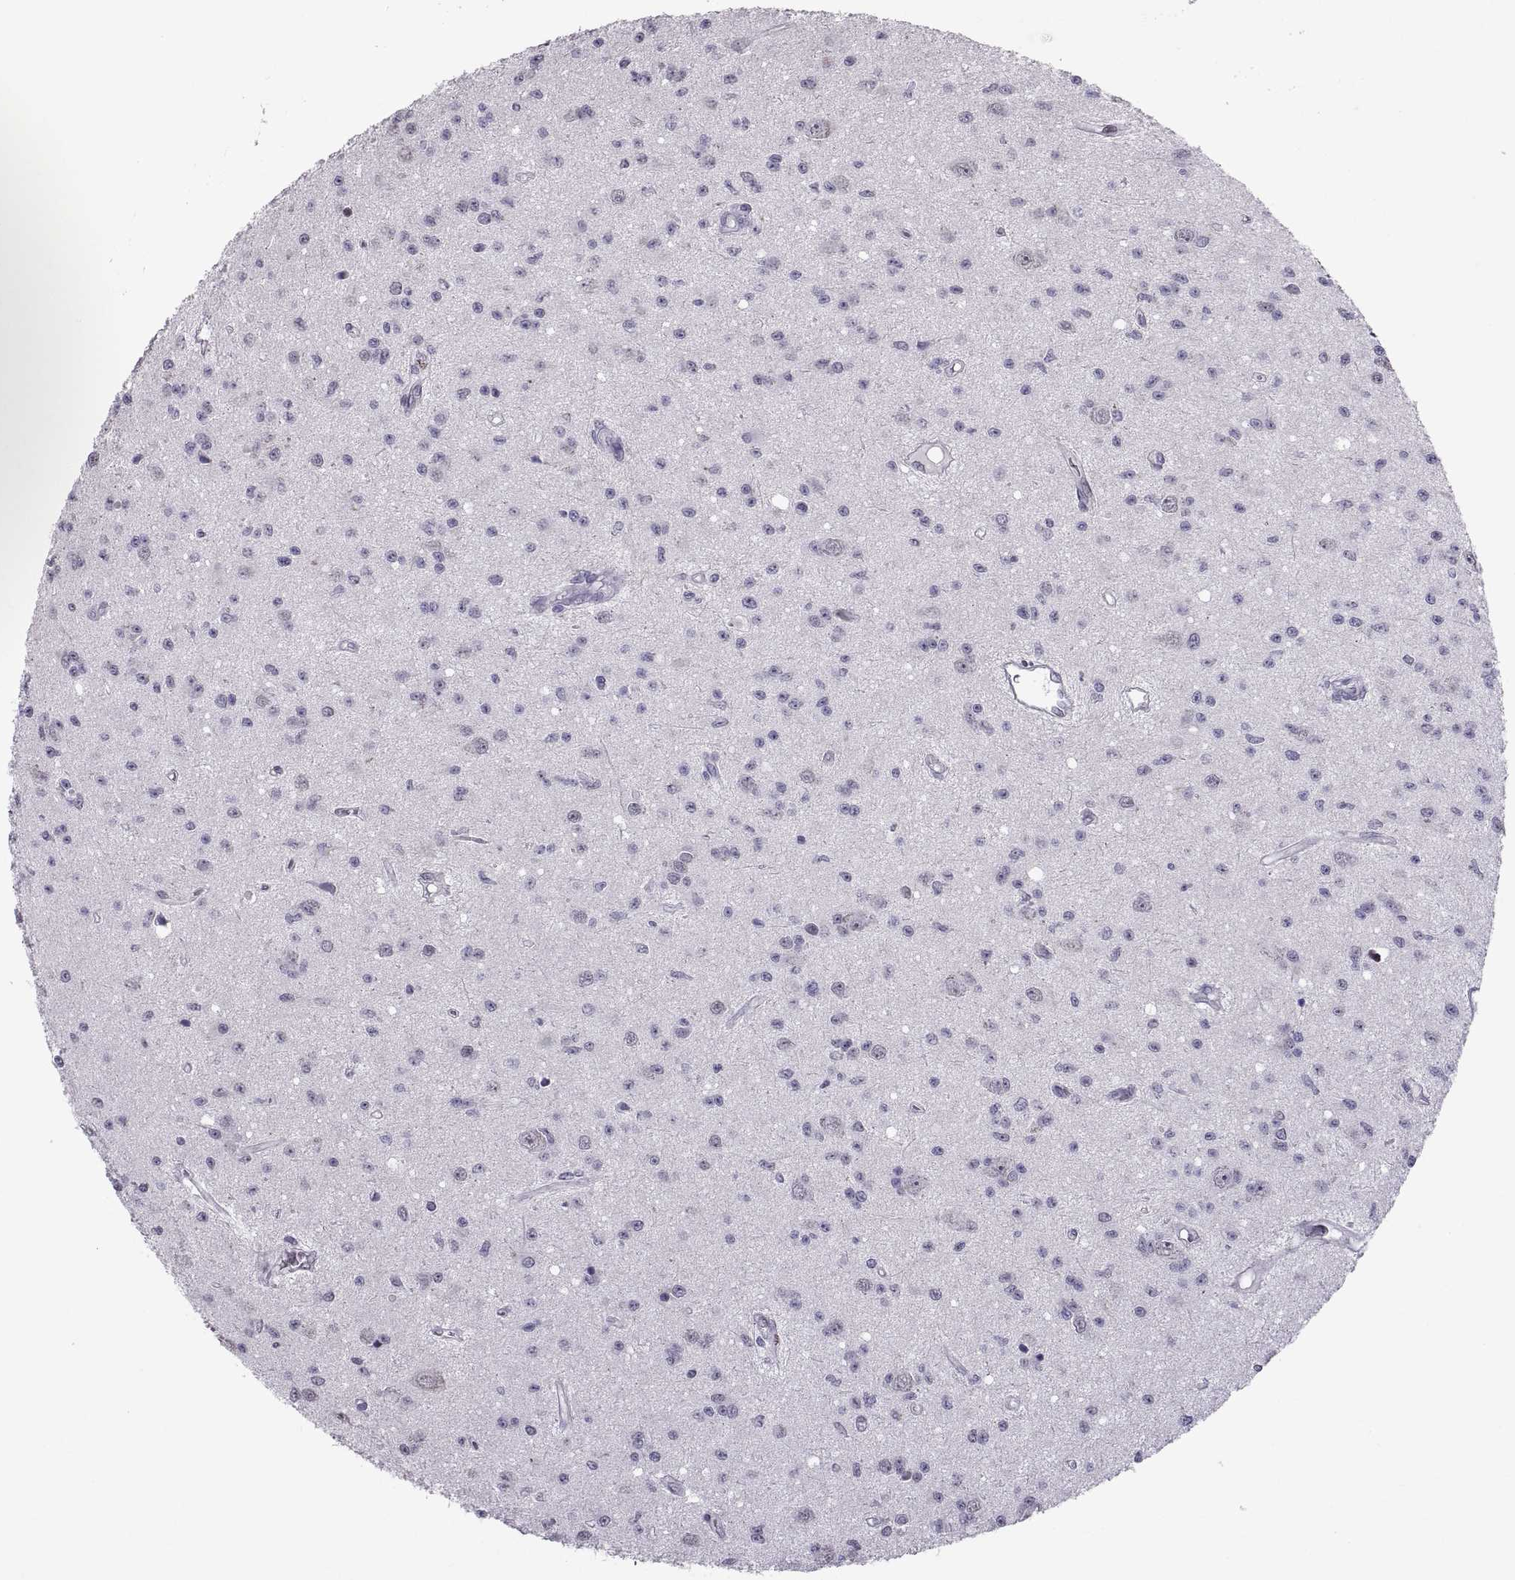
{"staining": {"intensity": "negative", "quantity": "none", "location": "none"}, "tissue": "glioma", "cell_type": "Tumor cells", "image_type": "cancer", "snomed": [{"axis": "morphology", "description": "Glioma, malignant, Low grade"}, {"axis": "topography", "description": "Brain"}], "caption": "Malignant glioma (low-grade) stained for a protein using IHC exhibits no expression tumor cells.", "gene": "KRT77", "patient": {"sex": "female", "age": 45}}